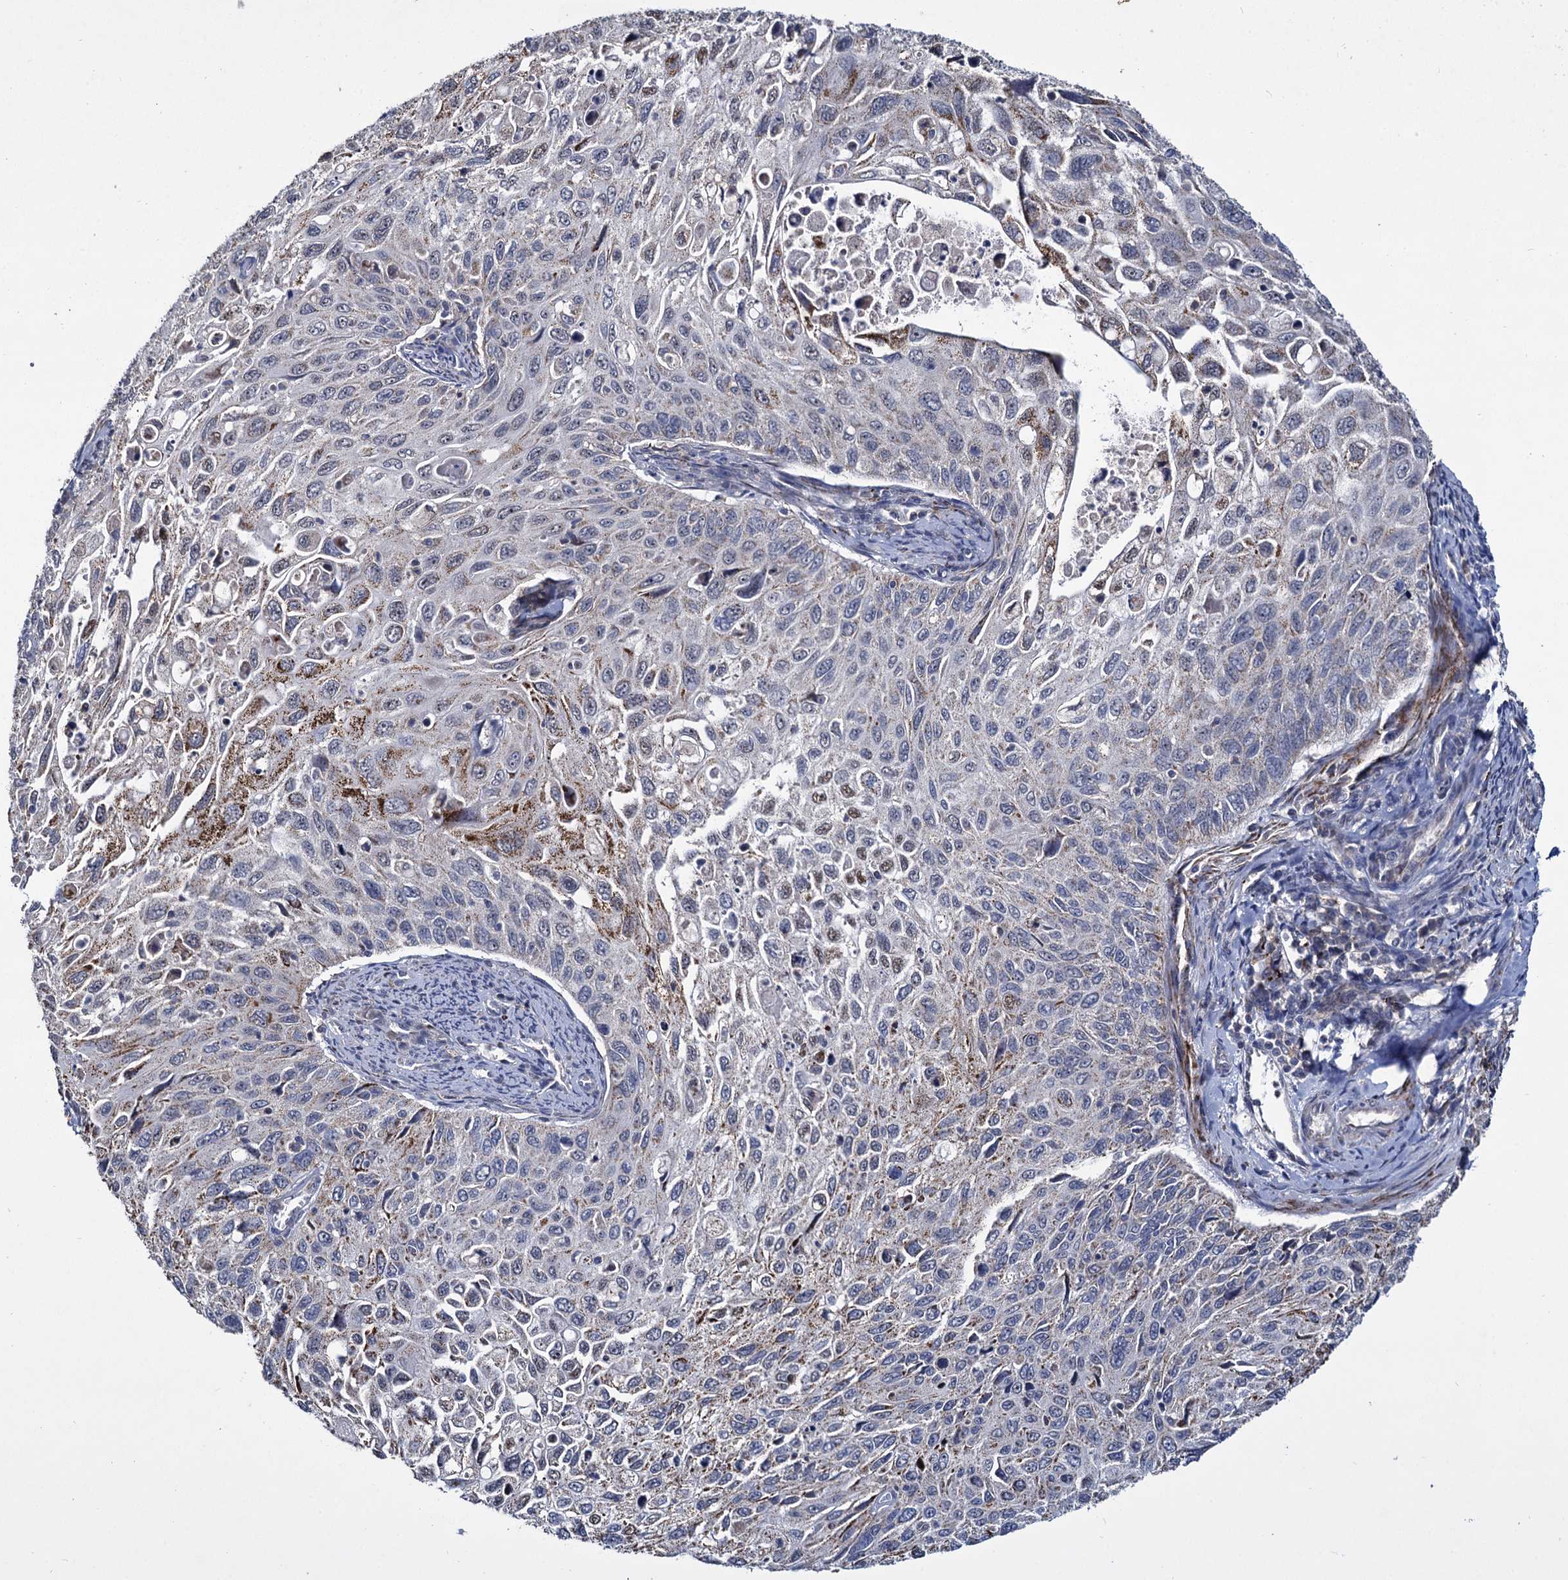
{"staining": {"intensity": "strong", "quantity": "<25%", "location": "cytoplasmic/membranous"}, "tissue": "cervical cancer", "cell_type": "Tumor cells", "image_type": "cancer", "snomed": [{"axis": "morphology", "description": "Squamous cell carcinoma, NOS"}, {"axis": "topography", "description": "Cervix"}], "caption": "The micrograph exhibits staining of cervical cancer (squamous cell carcinoma), revealing strong cytoplasmic/membranous protein positivity (brown color) within tumor cells.", "gene": "RPUSD4", "patient": {"sex": "female", "age": 70}}